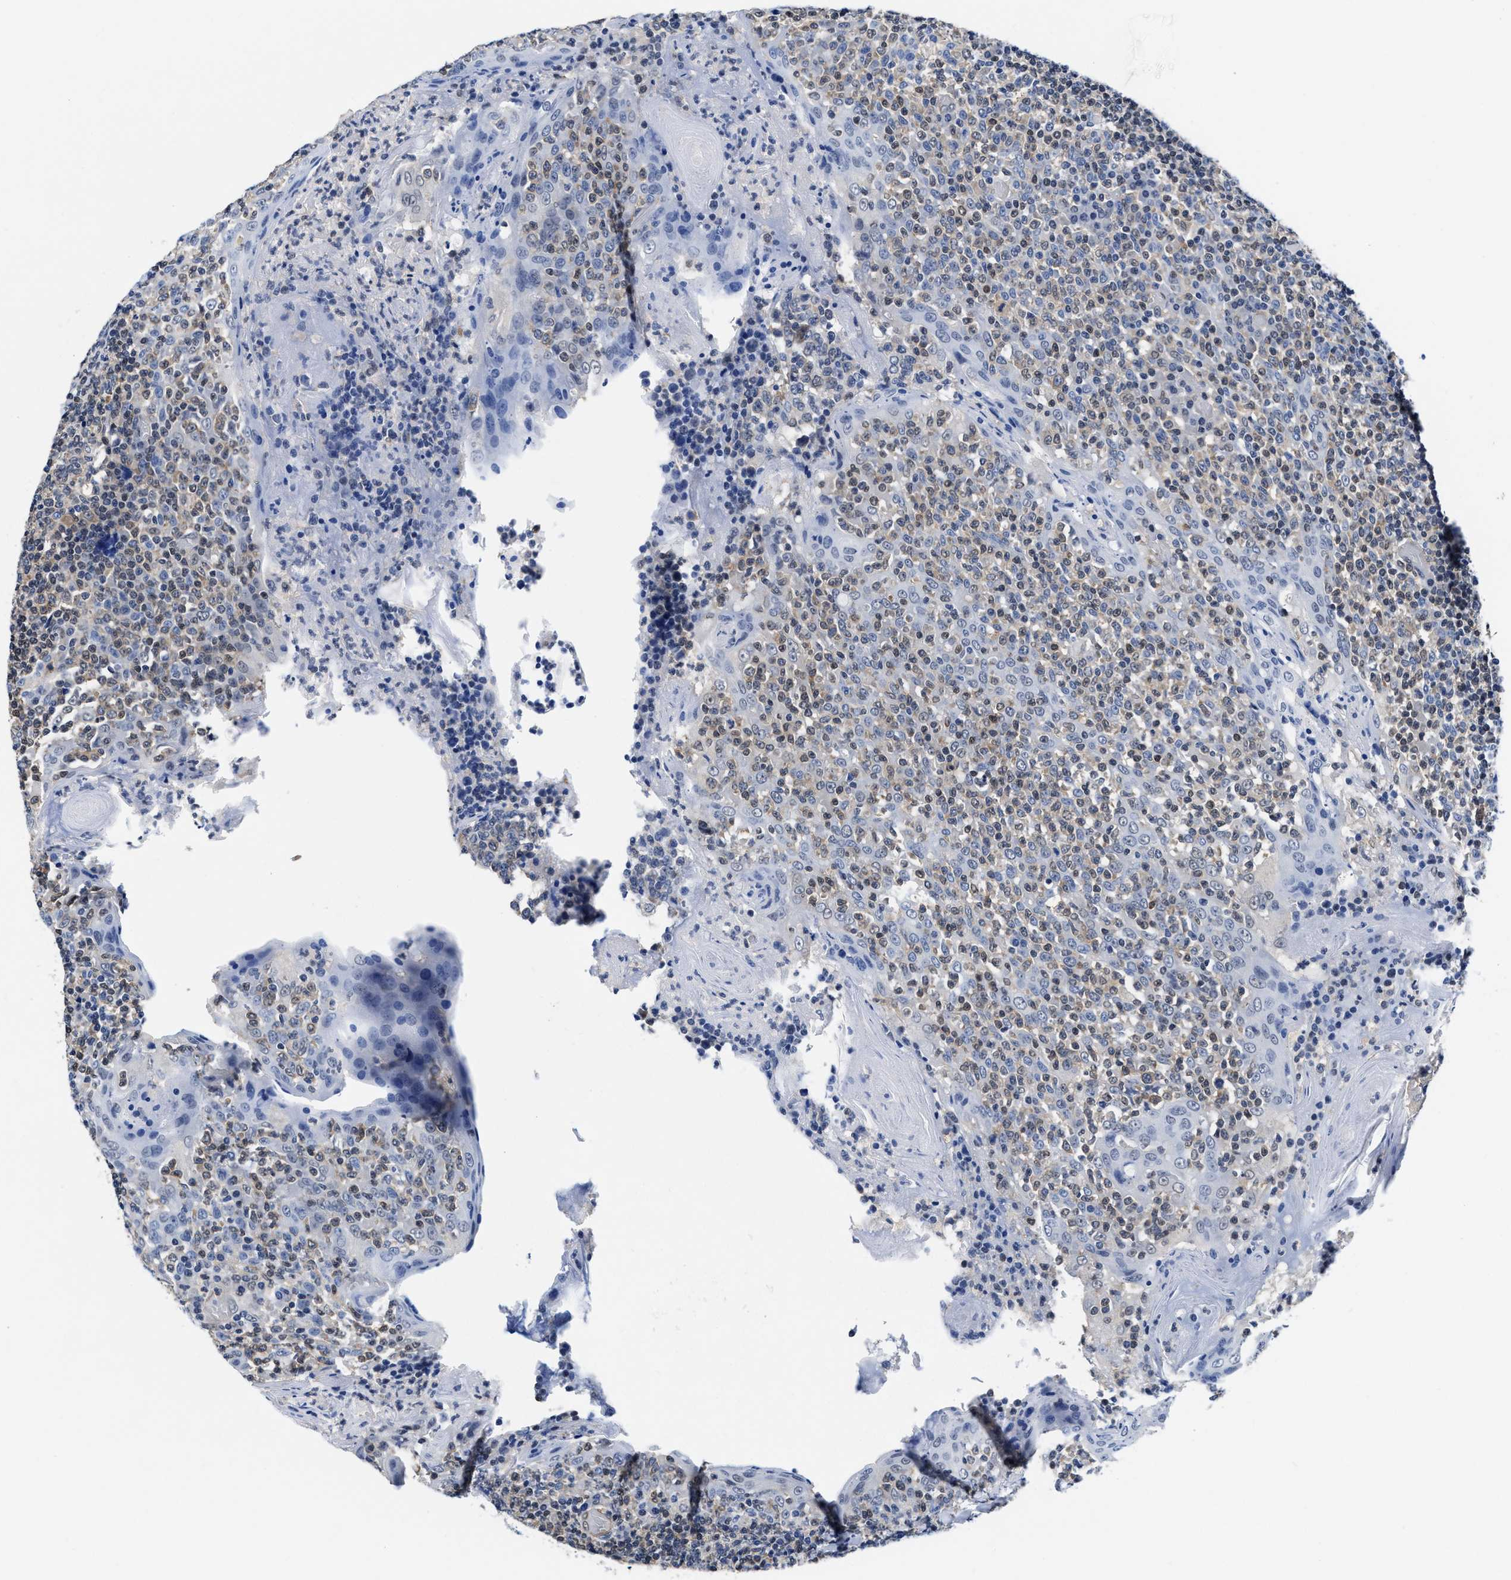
{"staining": {"intensity": "weak", "quantity": ">75%", "location": "cytoplasmic/membranous"}, "tissue": "tonsil", "cell_type": "Germinal center cells", "image_type": "normal", "snomed": [{"axis": "morphology", "description": "Normal tissue, NOS"}, {"axis": "topography", "description": "Tonsil"}], "caption": "Immunohistochemistry image of normal tonsil: tonsil stained using immunohistochemistry demonstrates low levels of weak protein expression localized specifically in the cytoplasmic/membranous of germinal center cells, appearing as a cytoplasmic/membranous brown color.", "gene": "ACLY", "patient": {"sex": "female", "age": 19}}